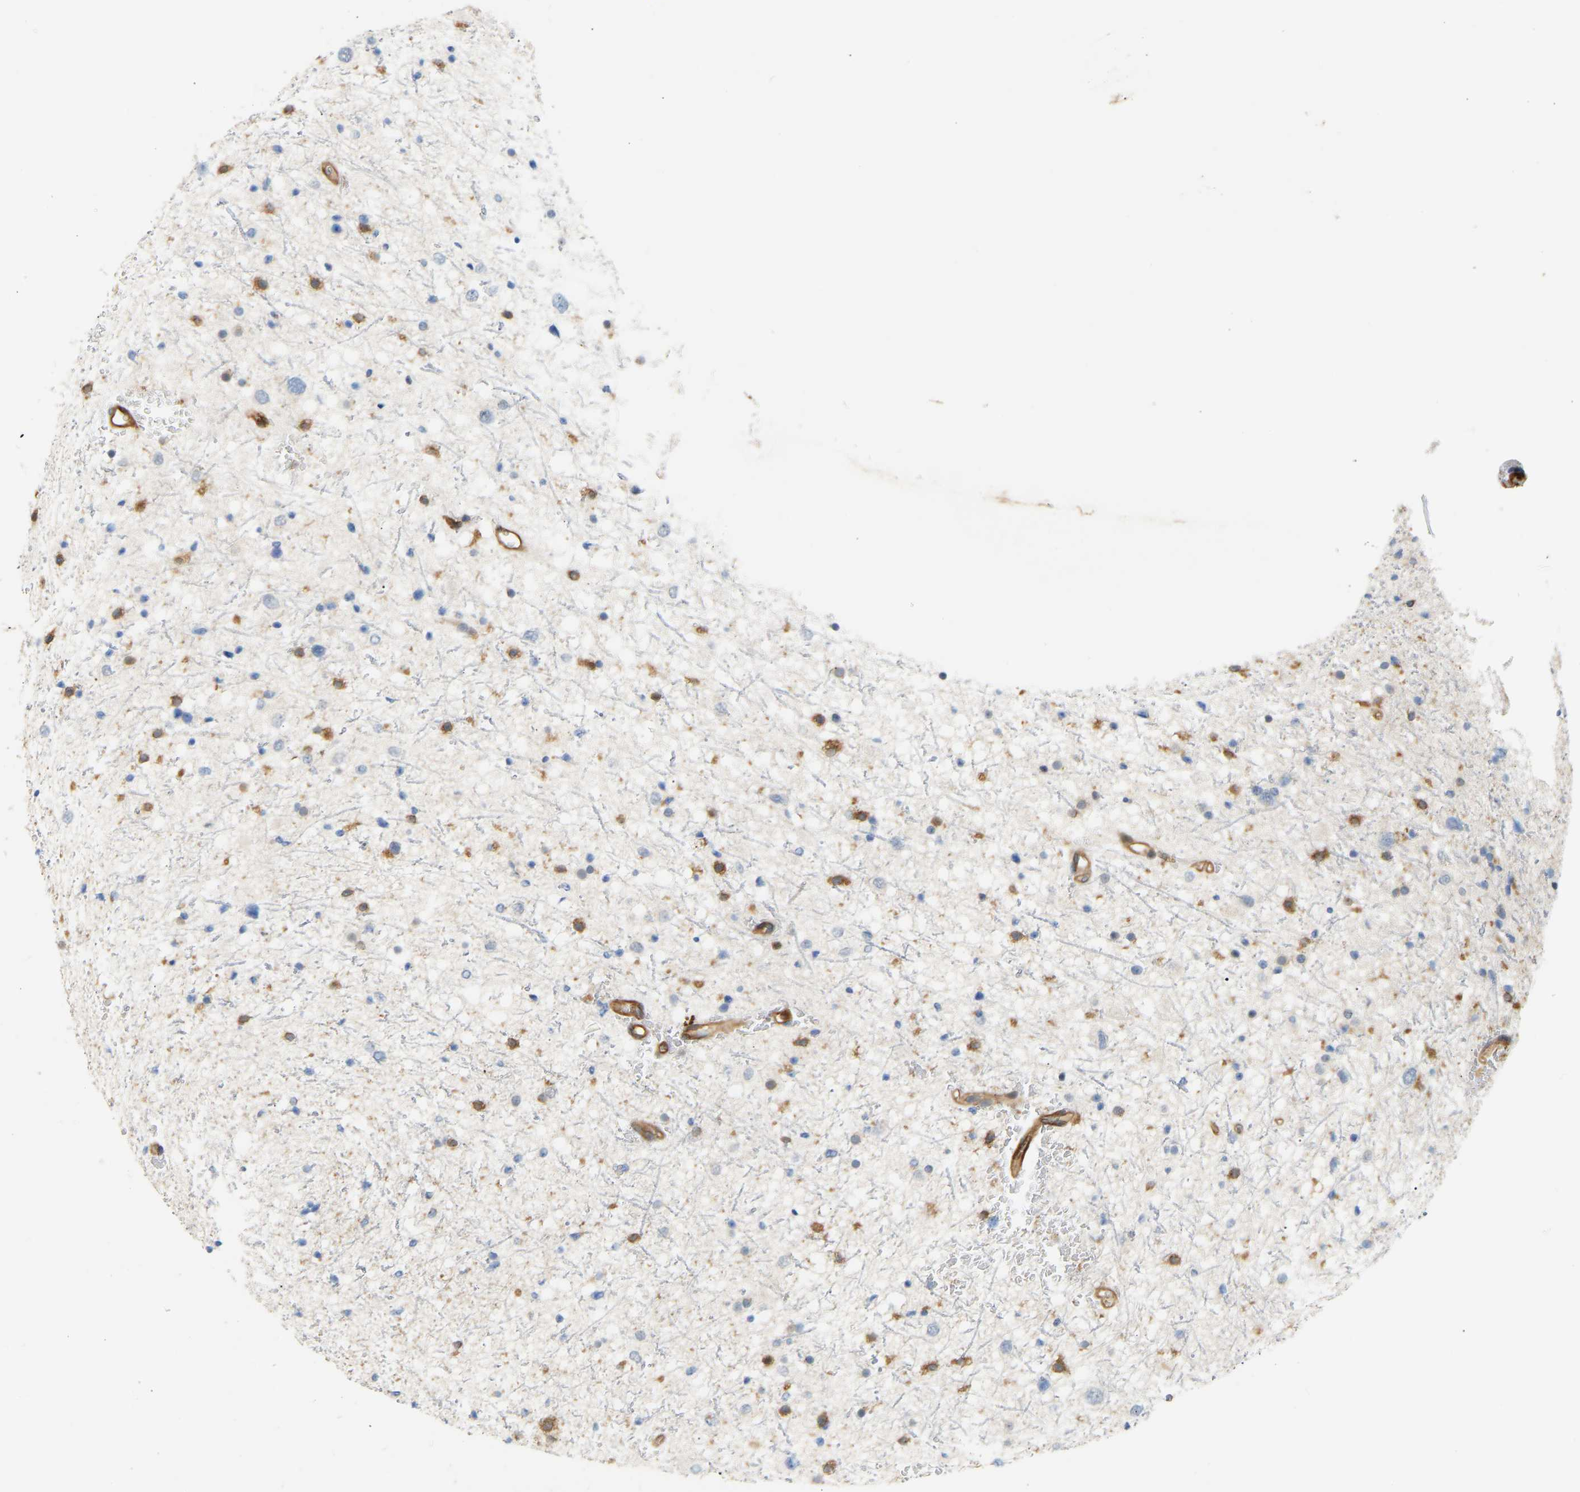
{"staining": {"intensity": "negative", "quantity": "none", "location": "none"}, "tissue": "glioma", "cell_type": "Tumor cells", "image_type": "cancer", "snomed": [{"axis": "morphology", "description": "Glioma, malignant, Low grade"}, {"axis": "topography", "description": "Brain"}], "caption": "This is an immunohistochemistry photomicrograph of human glioma. There is no expression in tumor cells.", "gene": "PLCG2", "patient": {"sex": "female", "age": 37}}